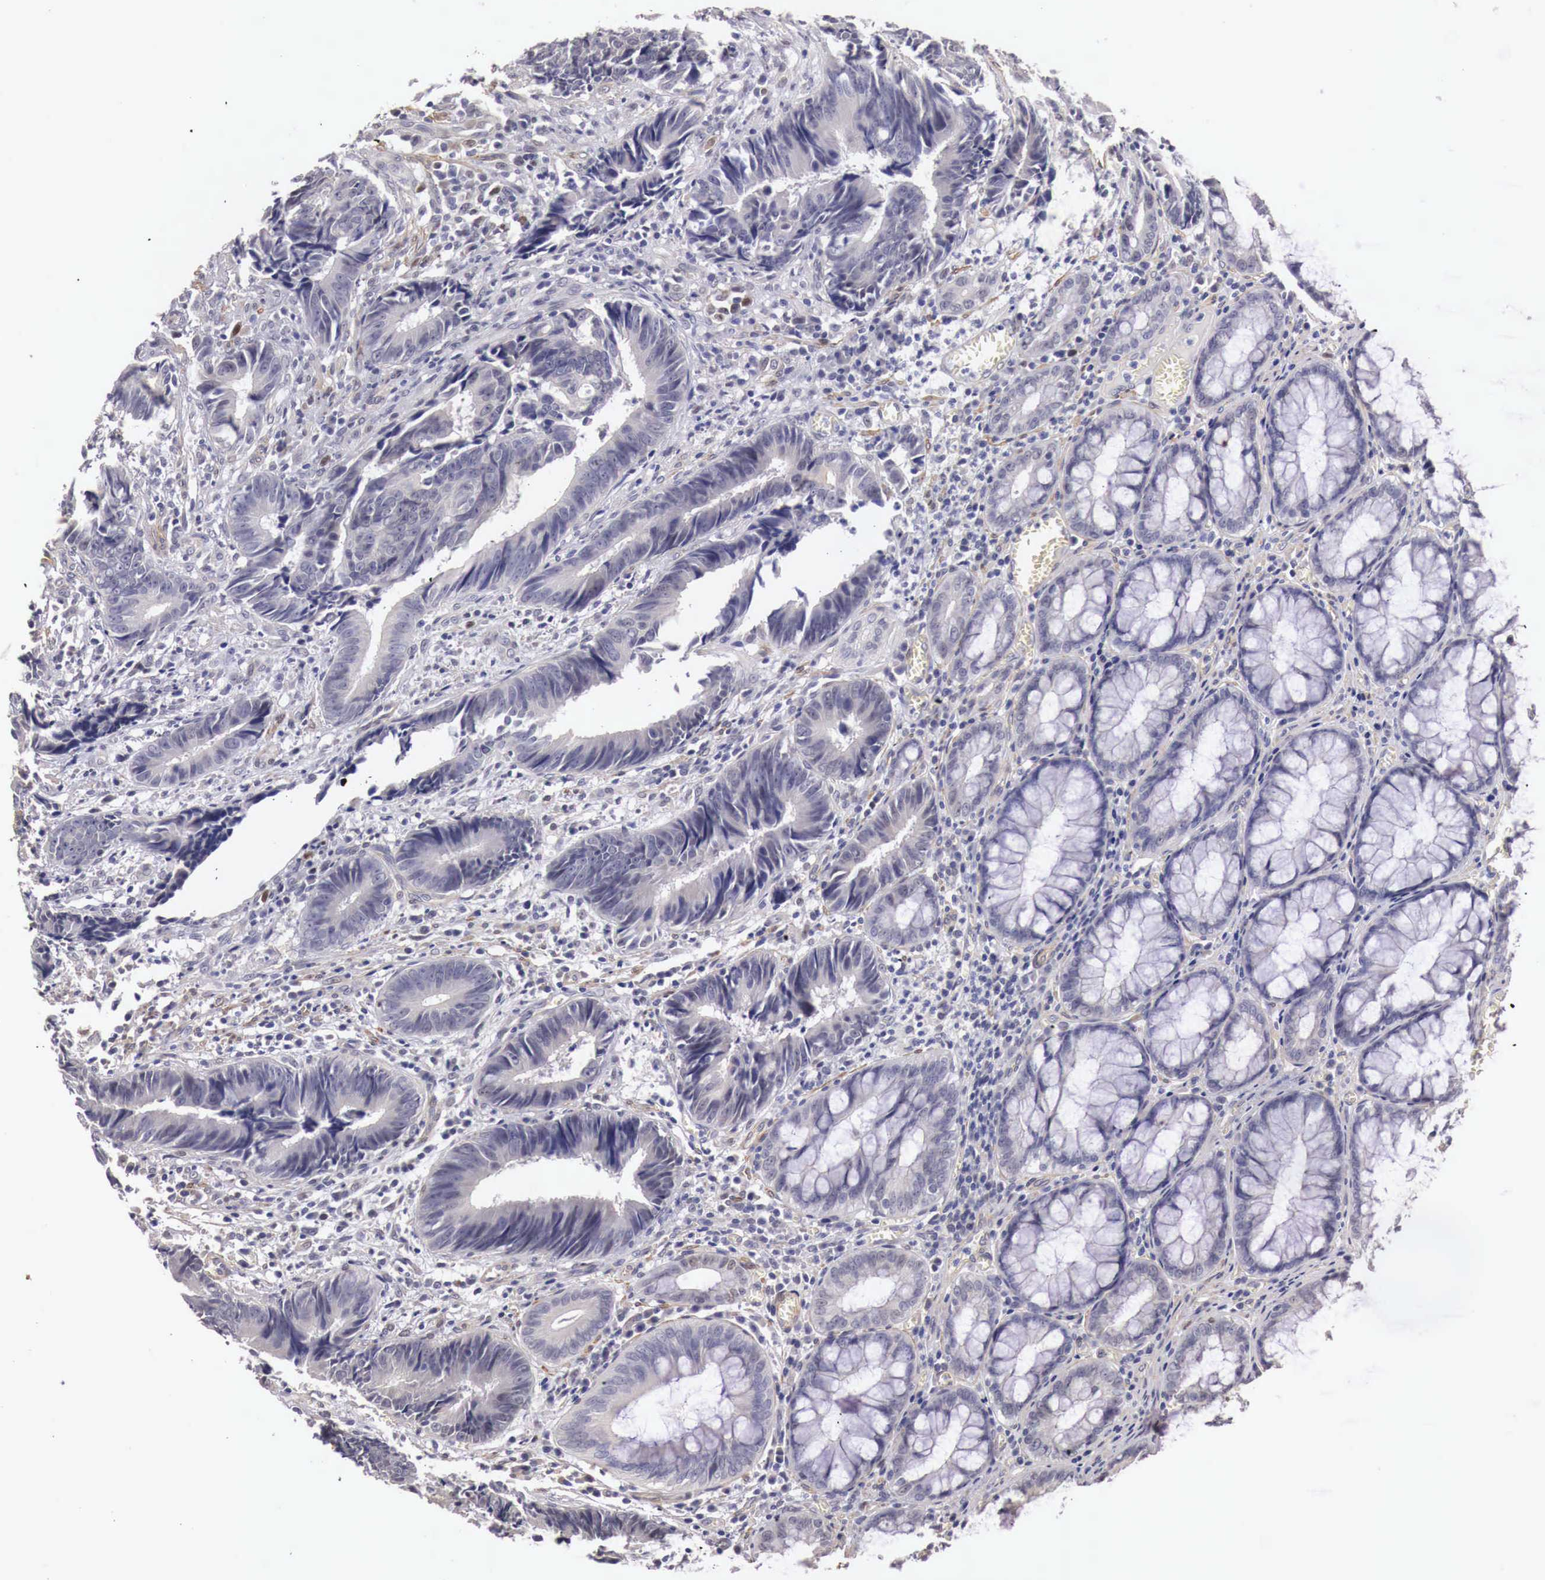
{"staining": {"intensity": "negative", "quantity": "none", "location": "none"}, "tissue": "colorectal cancer", "cell_type": "Tumor cells", "image_type": "cancer", "snomed": [{"axis": "morphology", "description": "Adenocarcinoma, NOS"}, {"axis": "topography", "description": "Rectum"}], "caption": "Colorectal cancer stained for a protein using immunohistochemistry (IHC) displays no positivity tumor cells.", "gene": "ENOX2", "patient": {"sex": "female", "age": 98}}